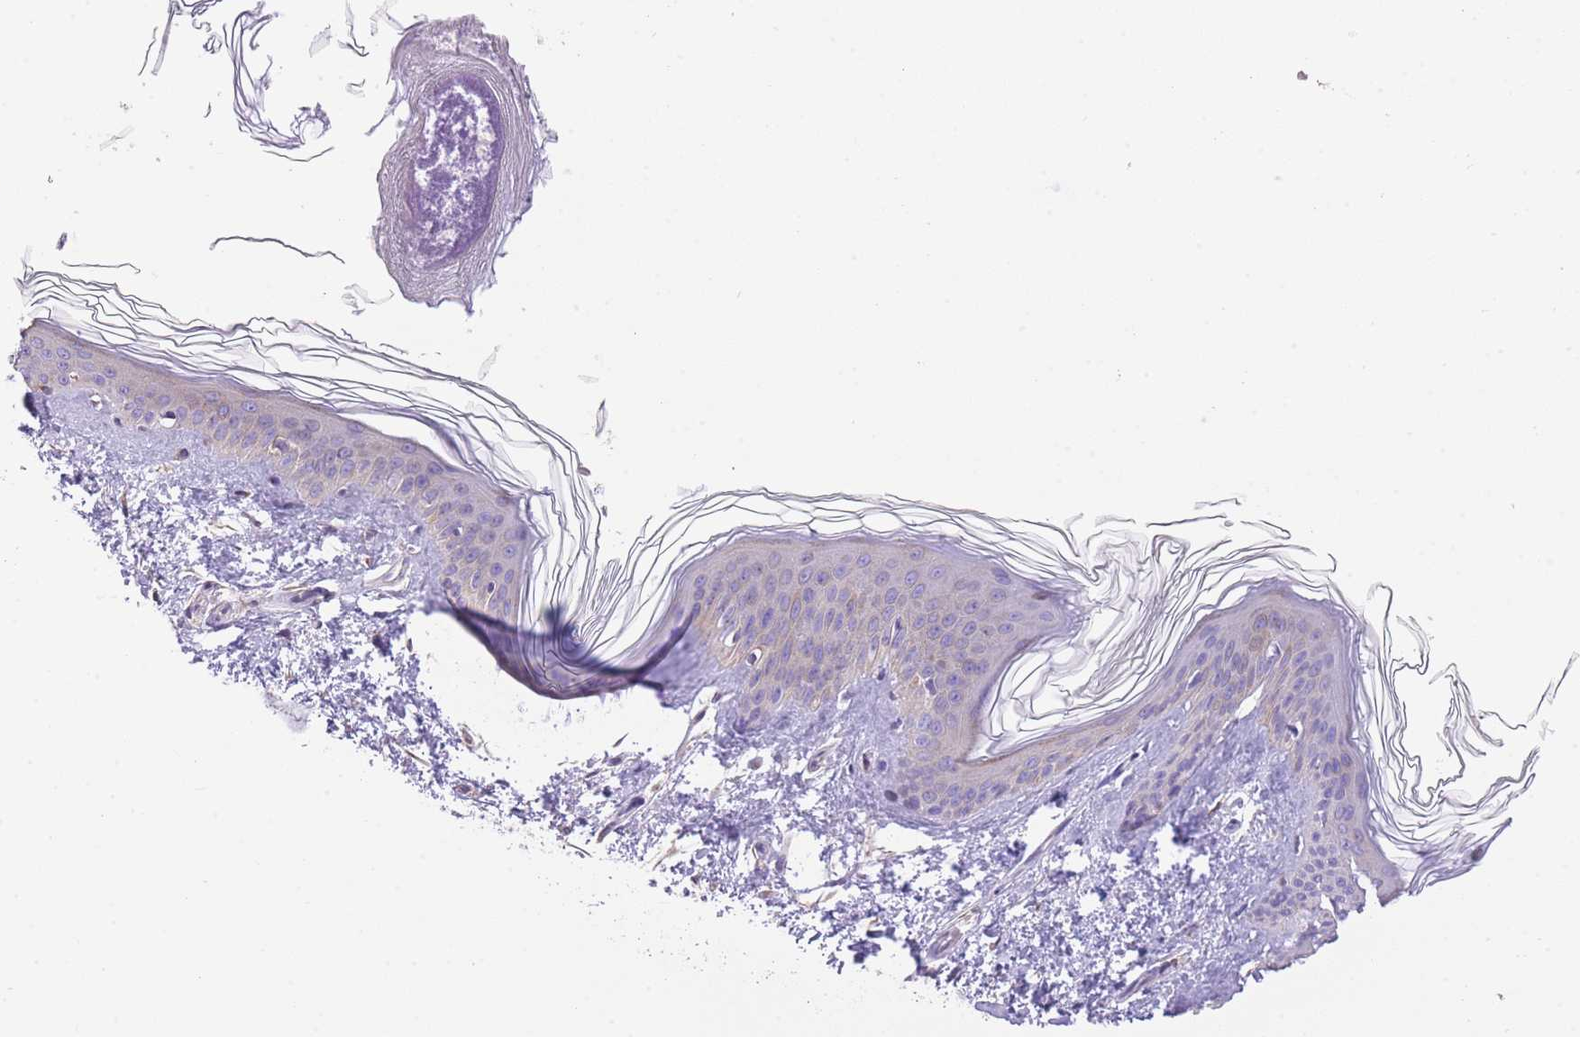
{"staining": {"intensity": "moderate", "quantity": "25%-75%", "location": "cytoplasmic/membranous"}, "tissue": "skin", "cell_type": "Fibroblasts", "image_type": "normal", "snomed": [{"axis": "morphology", "description": "Normal tissue, NOS"}, {"axis": "topography", "description": "Skin"}], "caption": "IHC micrograph of normal skin: skin stained using immunohistochemistry (IHC) reveals medium levels of moderate protein expression localized specifically in the cytoplasmic/membranous of fibroblasts, appearing as a cytoplasmic/membranous brown color.", "gene": "RHOU", "patient": {"sex": "female", "age": 41}}